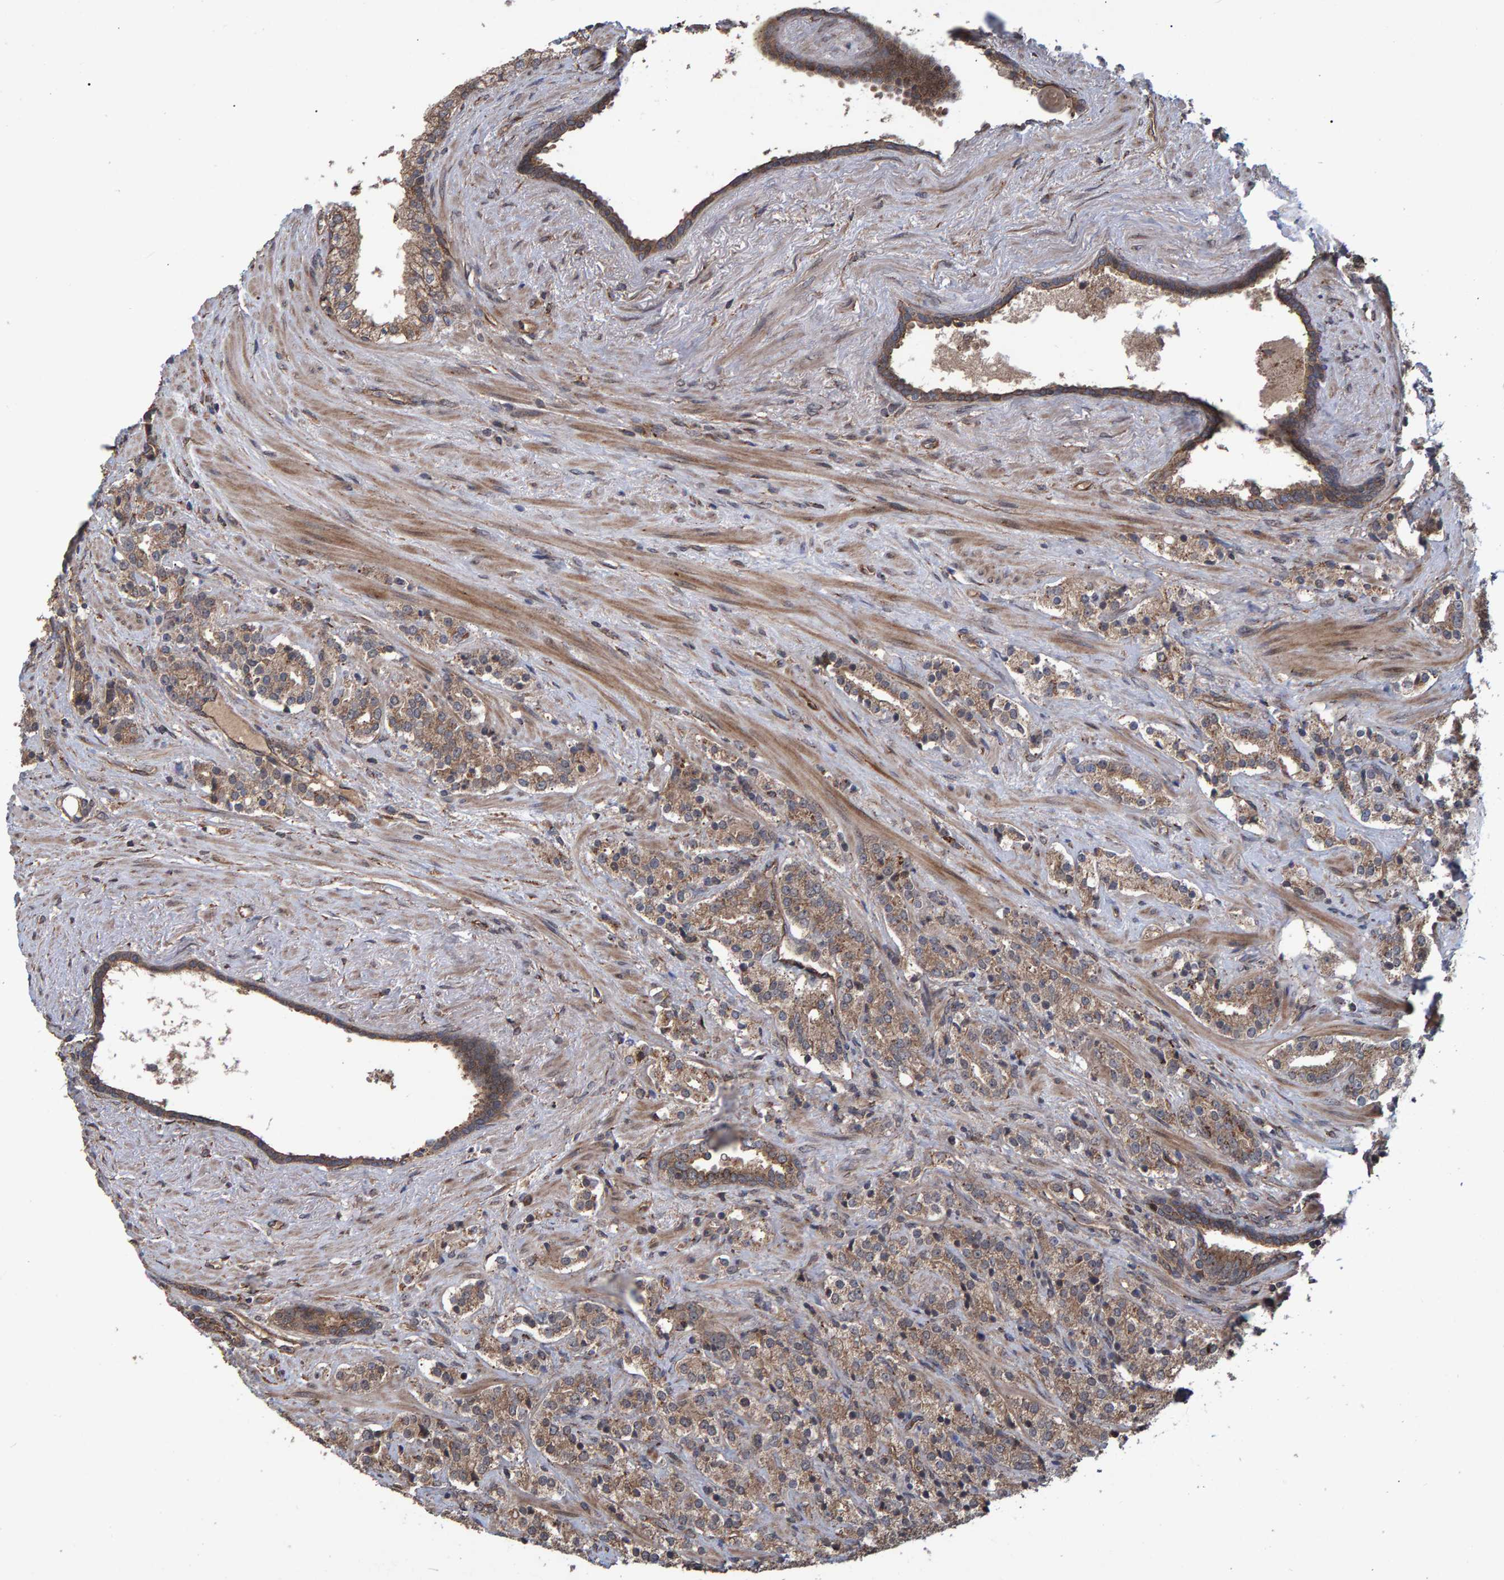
{"staining": {"intensity": "moderate", "quantity": ">75%", "location": "cytoplasmic/membranous"}, "tissue": "prostate cancer", "cell_type": "Tumor cells", "image_type": "cancer", "snomed": [{"axis": "morphology", "description": "Adenocarcinoma, High grade"}, {"axis": "topography", "description": "Prostate"}], "caption": "Protein staining exhibits moderate cytoplasmic/membranous positivity in about >75% of tumor cells in prostate cancer (high-grade adenocarcinoma).", "gene": "TRIM68", "patient": {"sex": "male", "age": 71}}